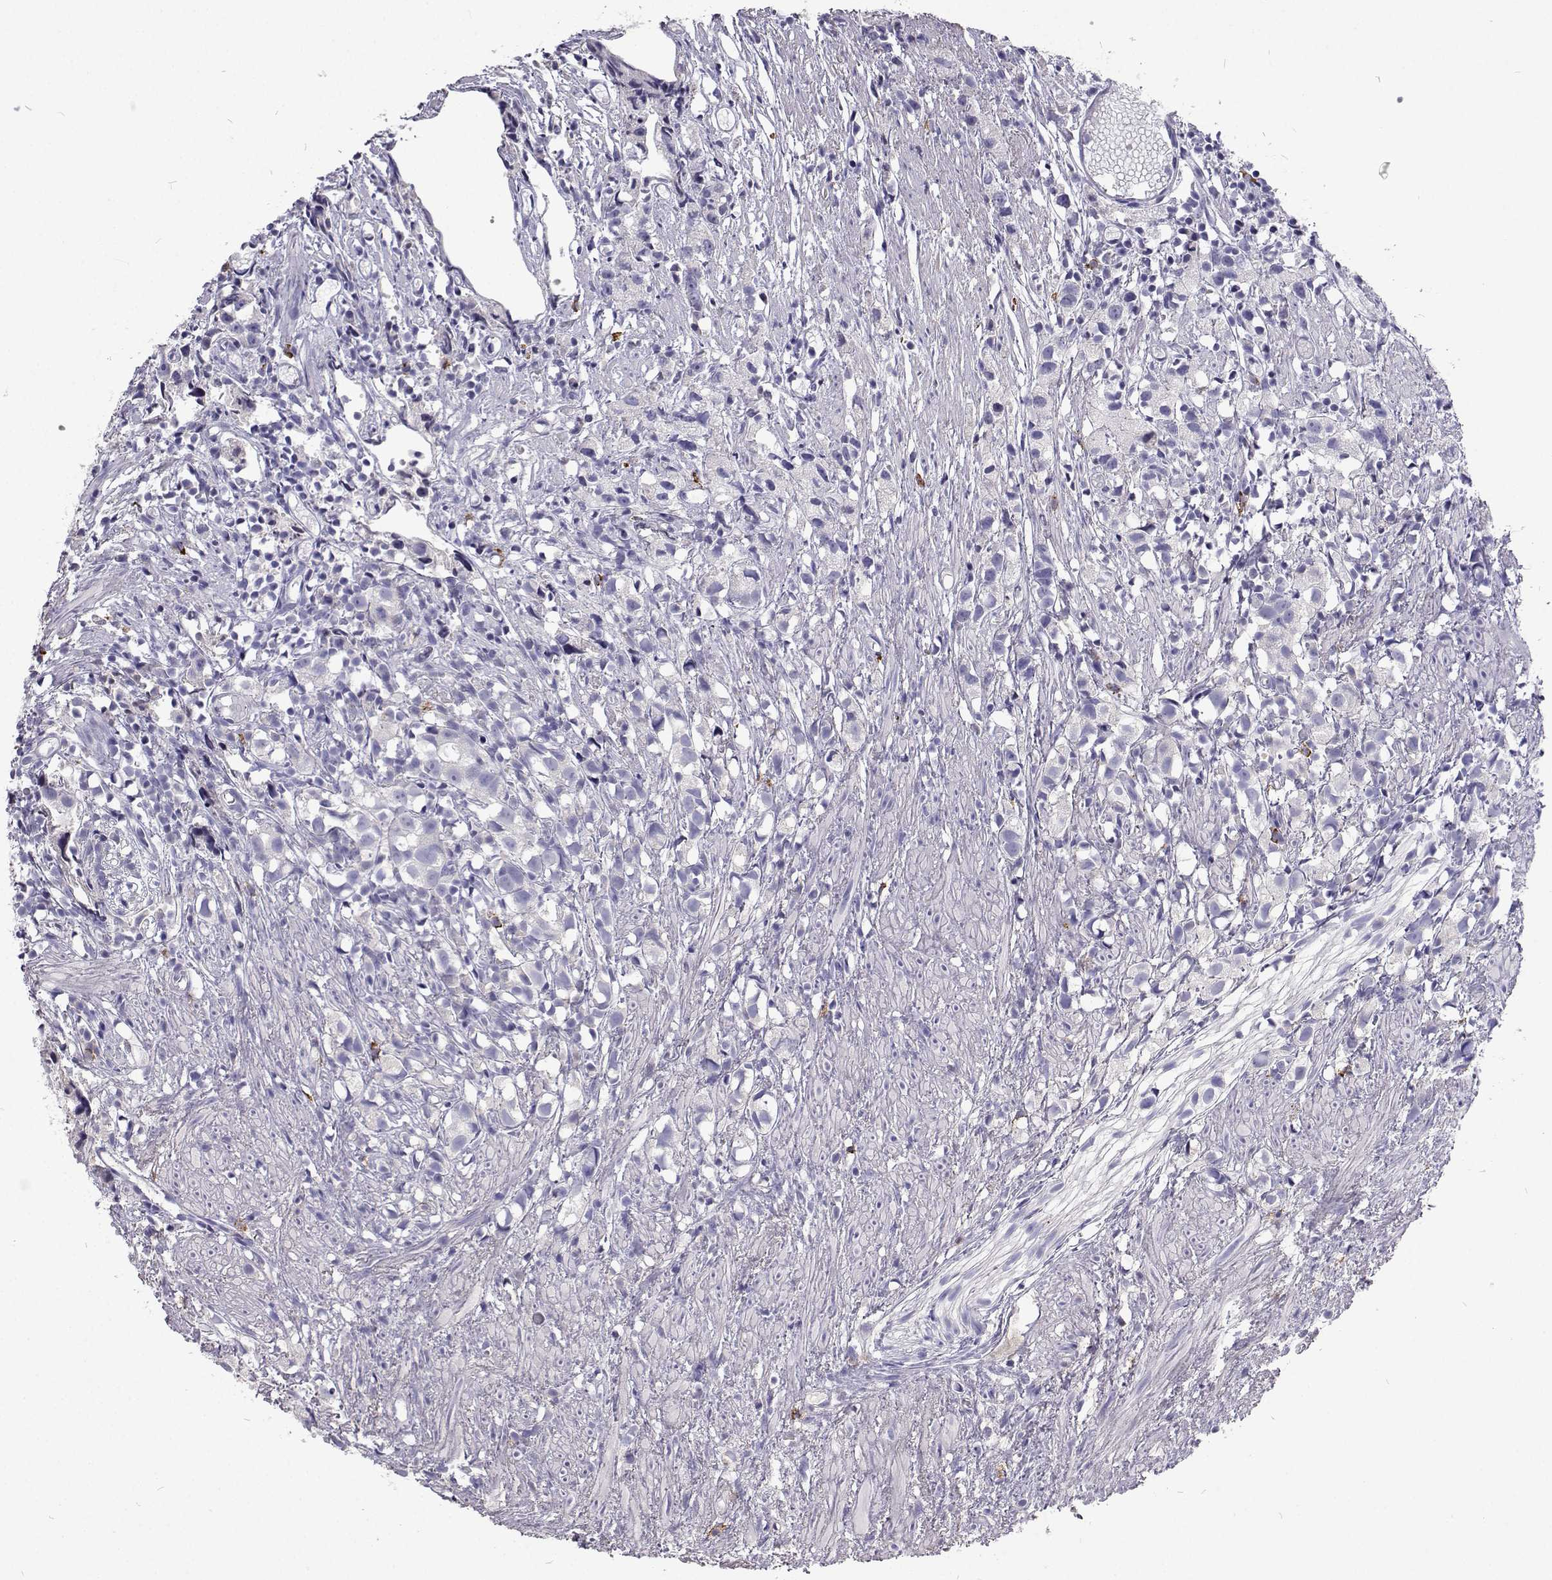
{"staining": {"intensity": "negative", "quantity": "none", "location": "none"}, "tissue": "prostate cancer", "cell_type": "Tumor cells", "image_type": "cancer", "snomed": [{"axis": "morphology", "description": "Adenocarcinoma, High grade"}, {"axis": "topography", "description": "Prostate"}], "caption": "Immunohistochemistry (IHC) of prostate cancer shows no positivity in tumor cells. (DAB (3,3'-diaminobenzidine) IHC visualized using brightfield microscopy, high magnification).", "gene": "CFAP44", "patient": {"sex": "male", "age": 68}}